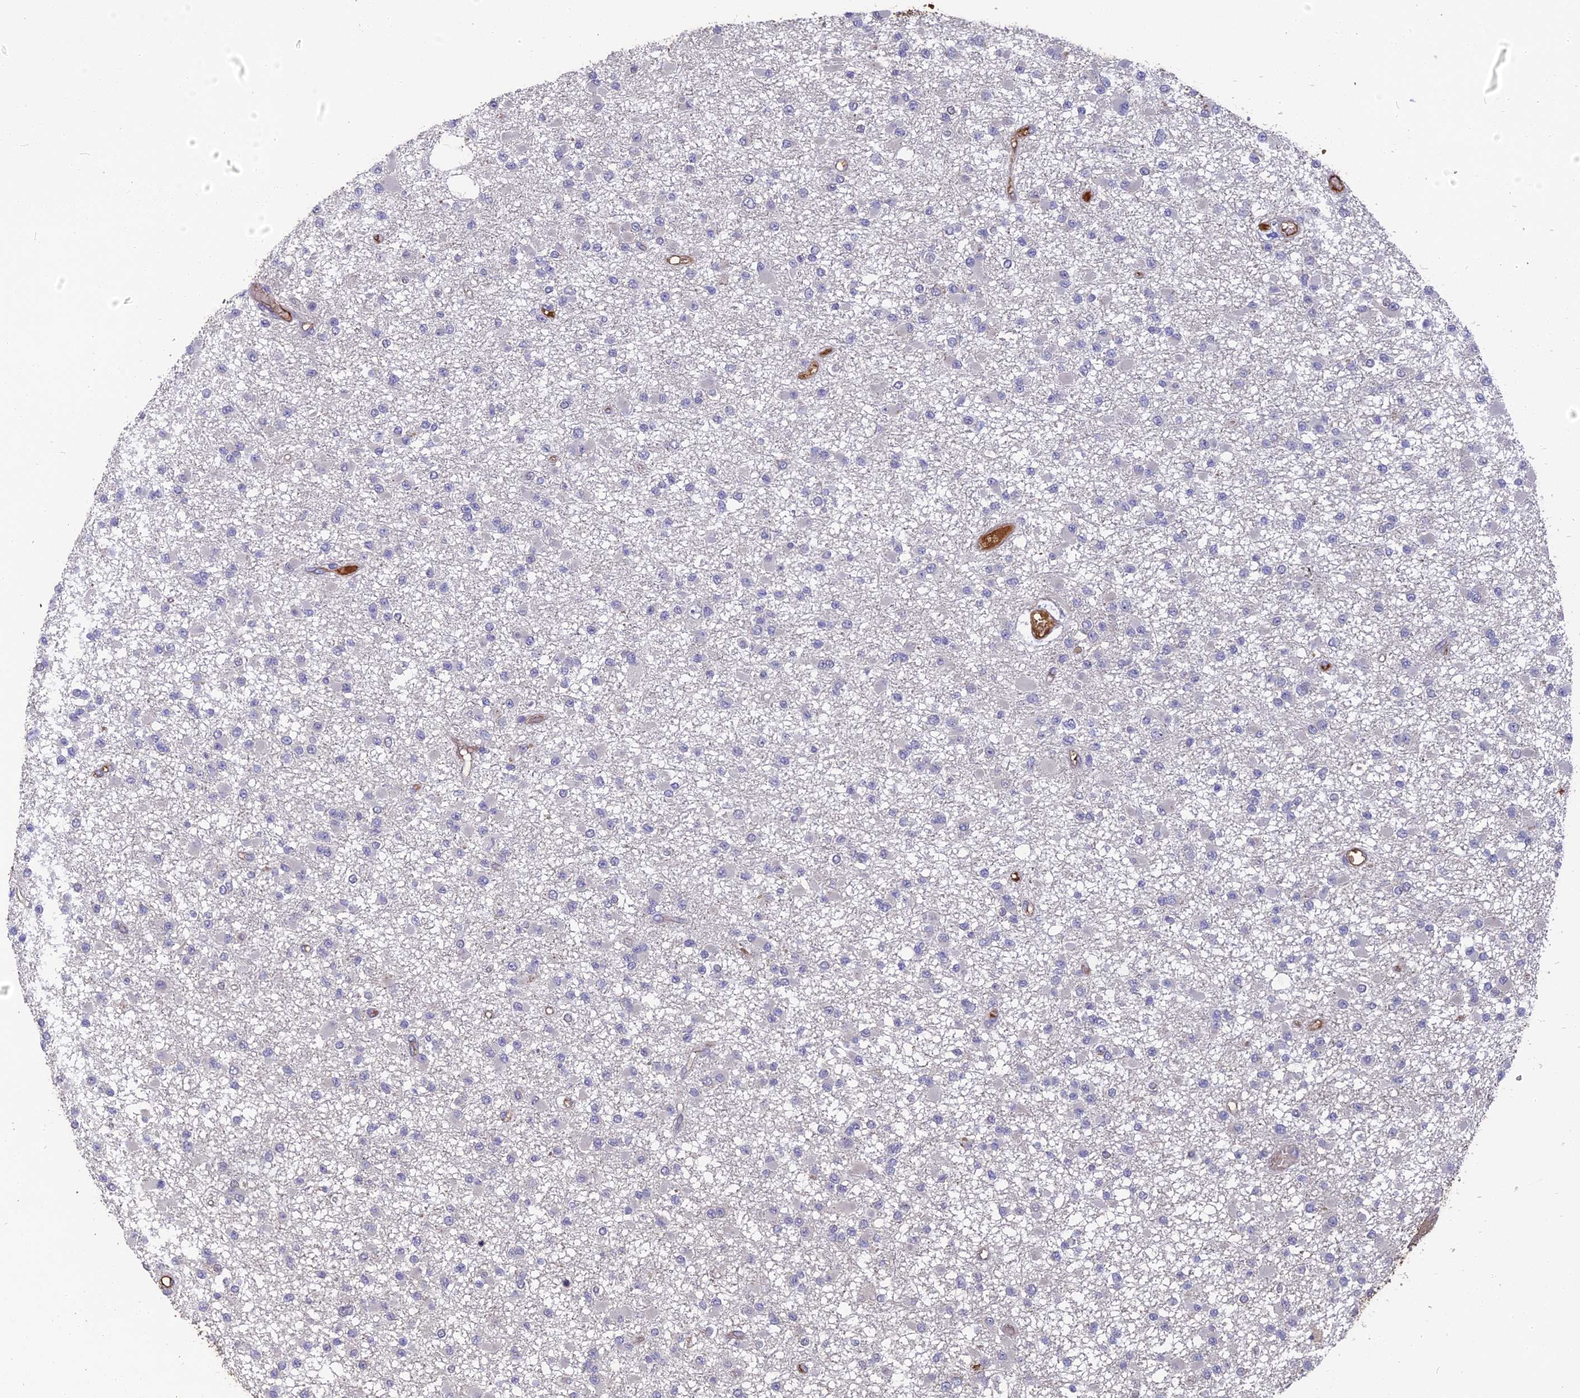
{"staining": {"intensity": "negative", "quantity": "none", "location": "none"}, "tissue": "glioma", "cell_type": "Tumor cells", "image_type": "cancer", "snomed": [{"axis": "morphology", "description": "Glioma, malignant, Low grade"}, {"axis": "topography", "description": "Brain"}], "caption": "Low-grade glioma (malignant) was stained to show a protein in brown. There is no significant expression in tumor cells. (DAB (3,3'-diaminobenzidine) IHC with hematoxylin counter stain).", "gene": "ERMAP", "patient": {"sex": "female", "age": 22}}